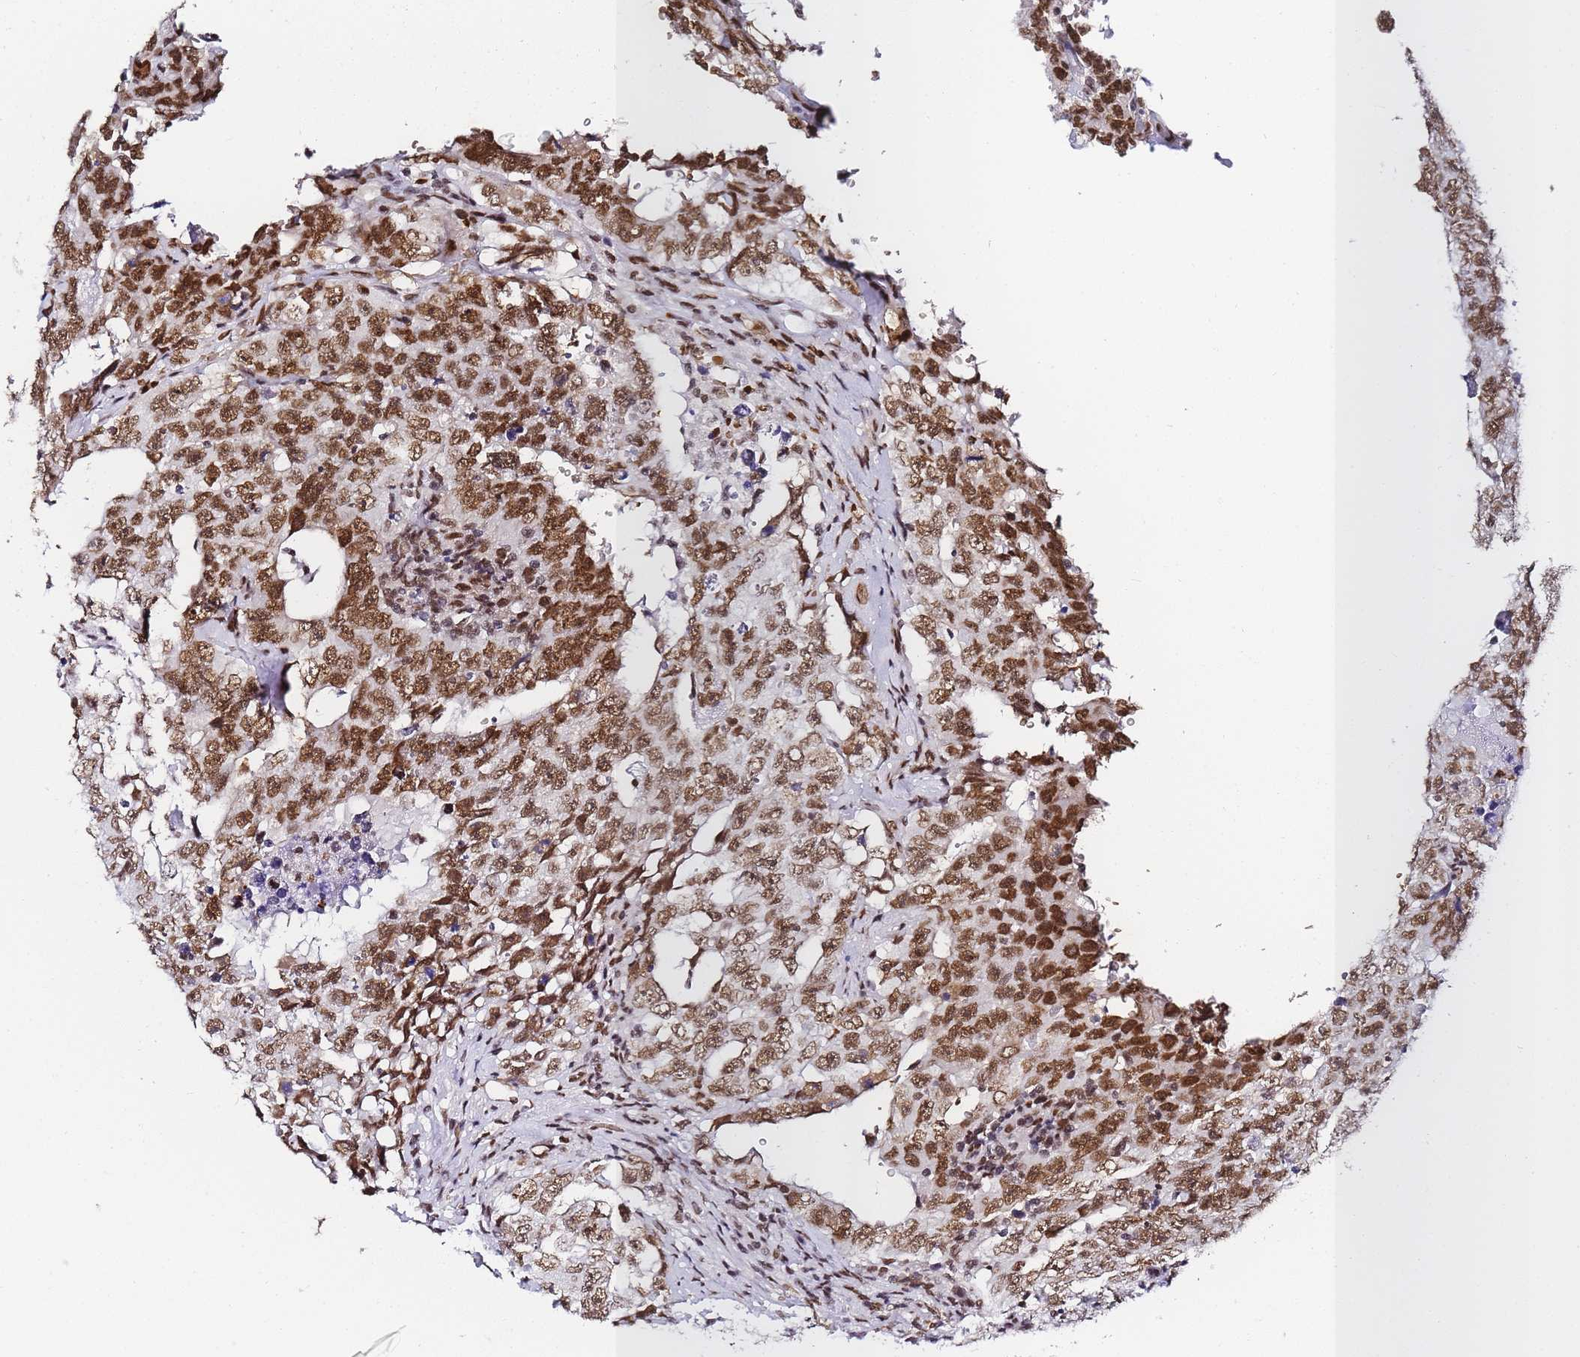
{"staining": {"intensity": "strong", "quantity": ">75%", "location": "nuclear"}, "tissue": "testis cancer", "cell_type": "Tumor cells", "image_type": "cancer", "snomed": [{"axis": "morphology", "description": "Carcinoma, Embryonal, NOS"}, {"axis": "topography", "description": "Testis"}], "caption": "DAB (3,3'-diaminobenzidine) immunohistochemical staining of testis embryonal carcinoma exhibits strong nuclear protein staining in about >75% of tumor cells.", "gene": "POLR1A", "patient": {"sex": "male", "age": 26}}